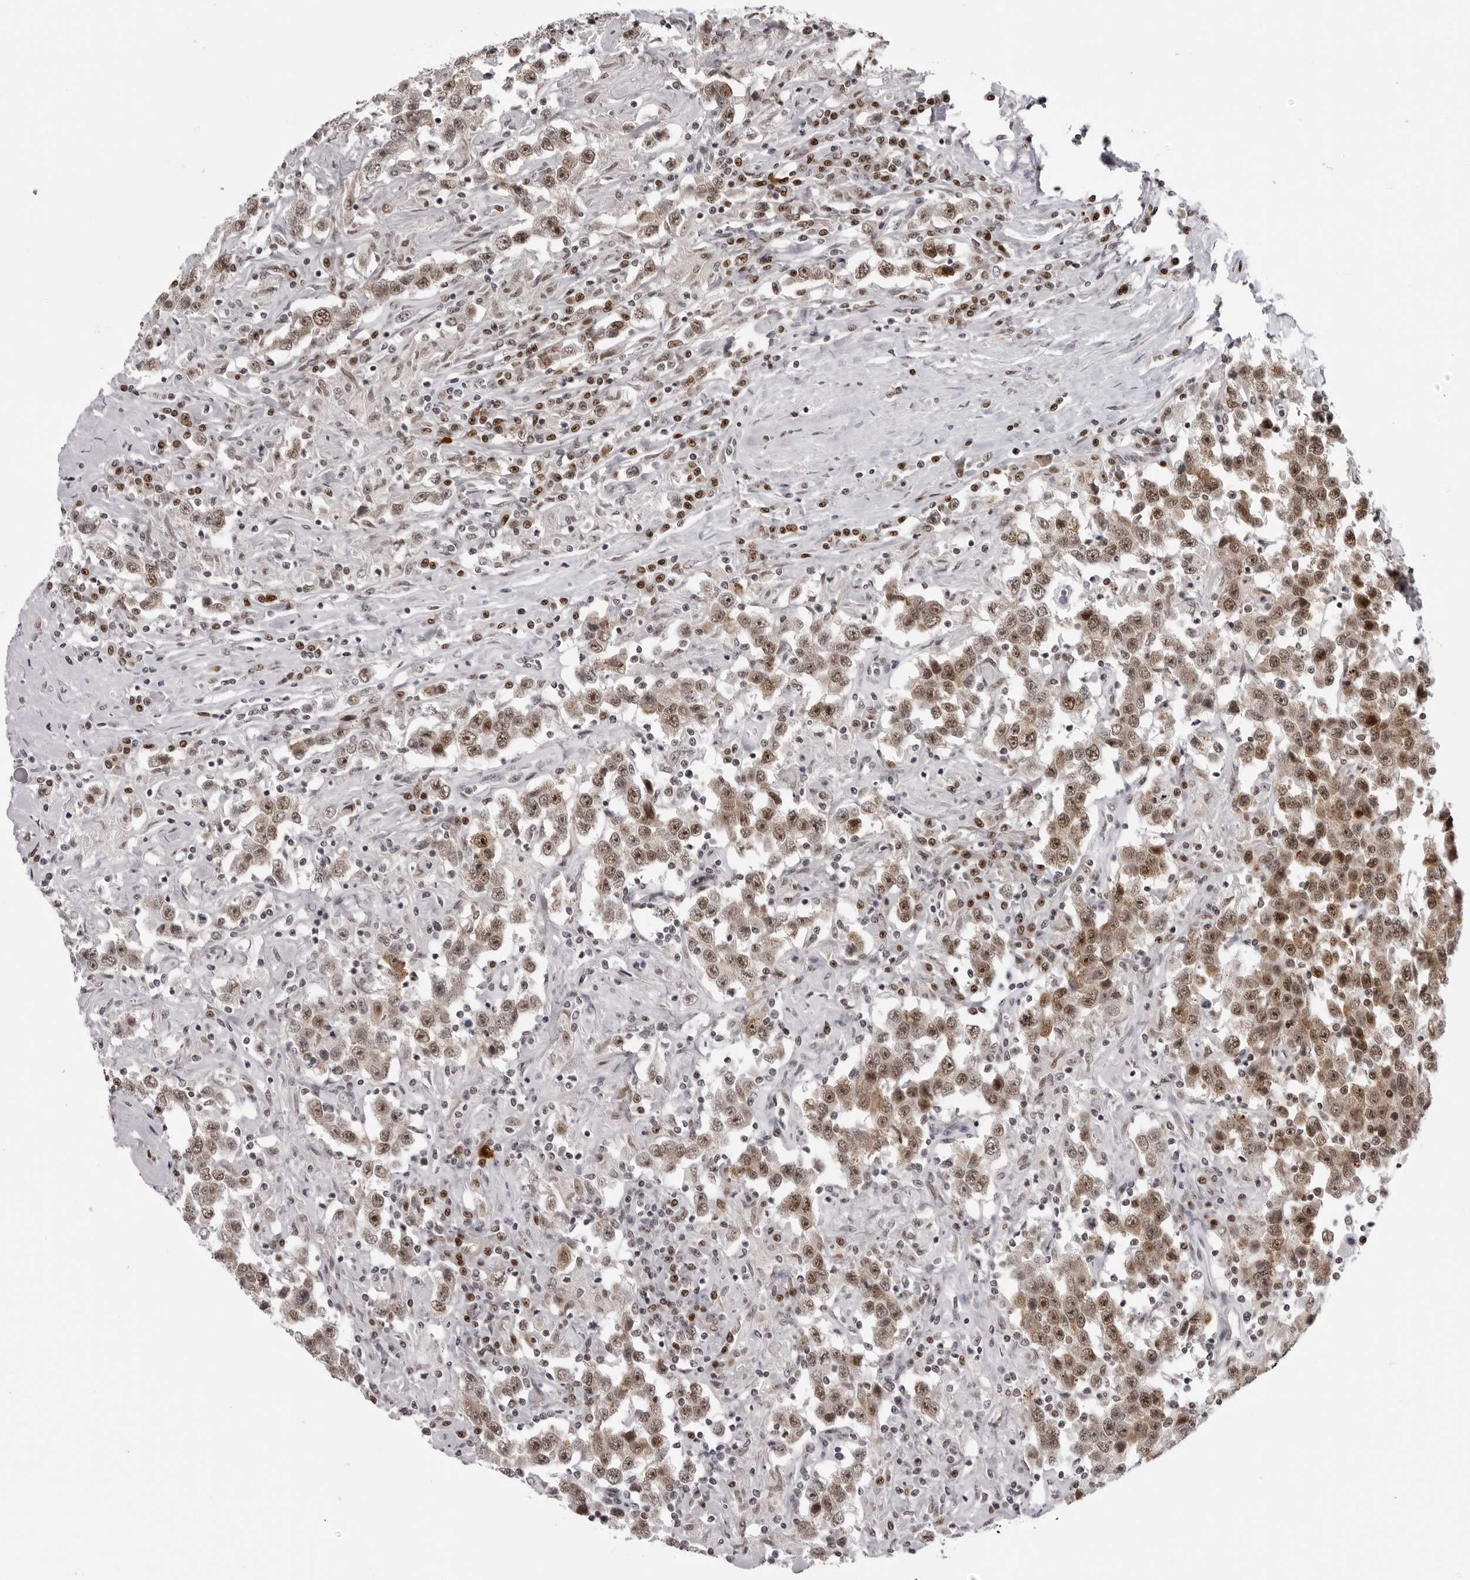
{"staining": {"intensity": "moderate", "quantity": ">75%", "location": "nuclear"}, "tissue": "testis cancer", "cell_type": "Tumor cells", "image_type": "cancer", "snomed": [{"axis": "morphology", "description": "Seminoma, NOS"}, {"axis": "topography", "description": "Testis"}], "caption": "DAB (3,3'-diaminobenzidine) immunohistochemical staining of testis seminoma exhibits moderate nuclear protein expression in approximately >75% of tumor cells.", "gene": "HEXIM2", "patient": {"sex": "male", "age": 41}}